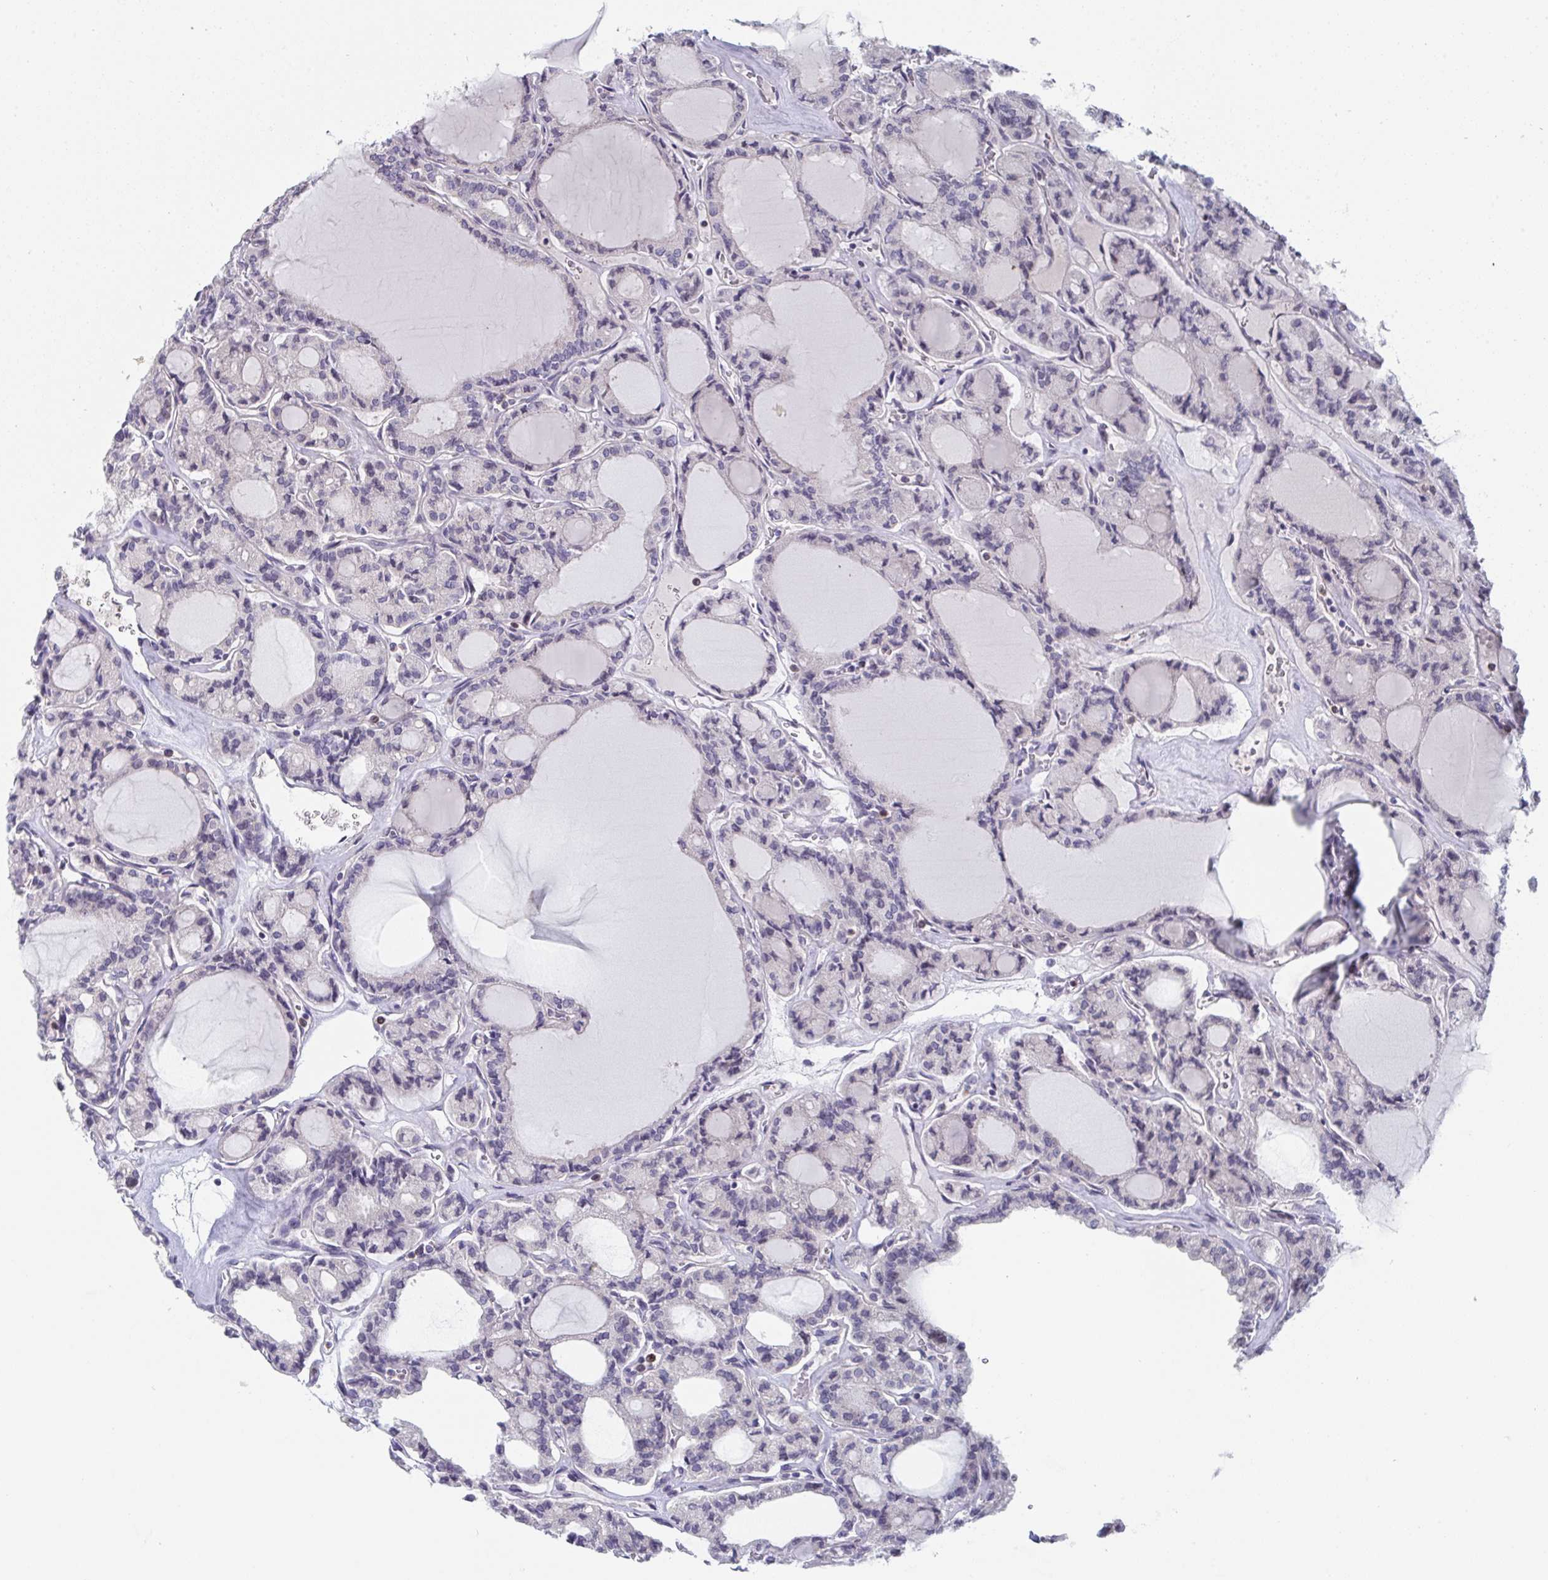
{"staining": {"intensity": "negative", "quantity": "none", "location": "none"}, "tissue": "thyroid cancer", "cell_type": "Tumor cells", "image_type": "cancer", "snomed": [{"axis": "morphology", "description": "Papillary adenocarcinoma, NOS"}, {"axis": "topography", "description": "Thyroid gland"}], "caption": "This is an IHC histopathology image of human thyroid papillary adenocarcinoma. There is no positivity in tumor cells.", "gene": "PTPRD", "patient": {"sex": "male", "age": 87}}